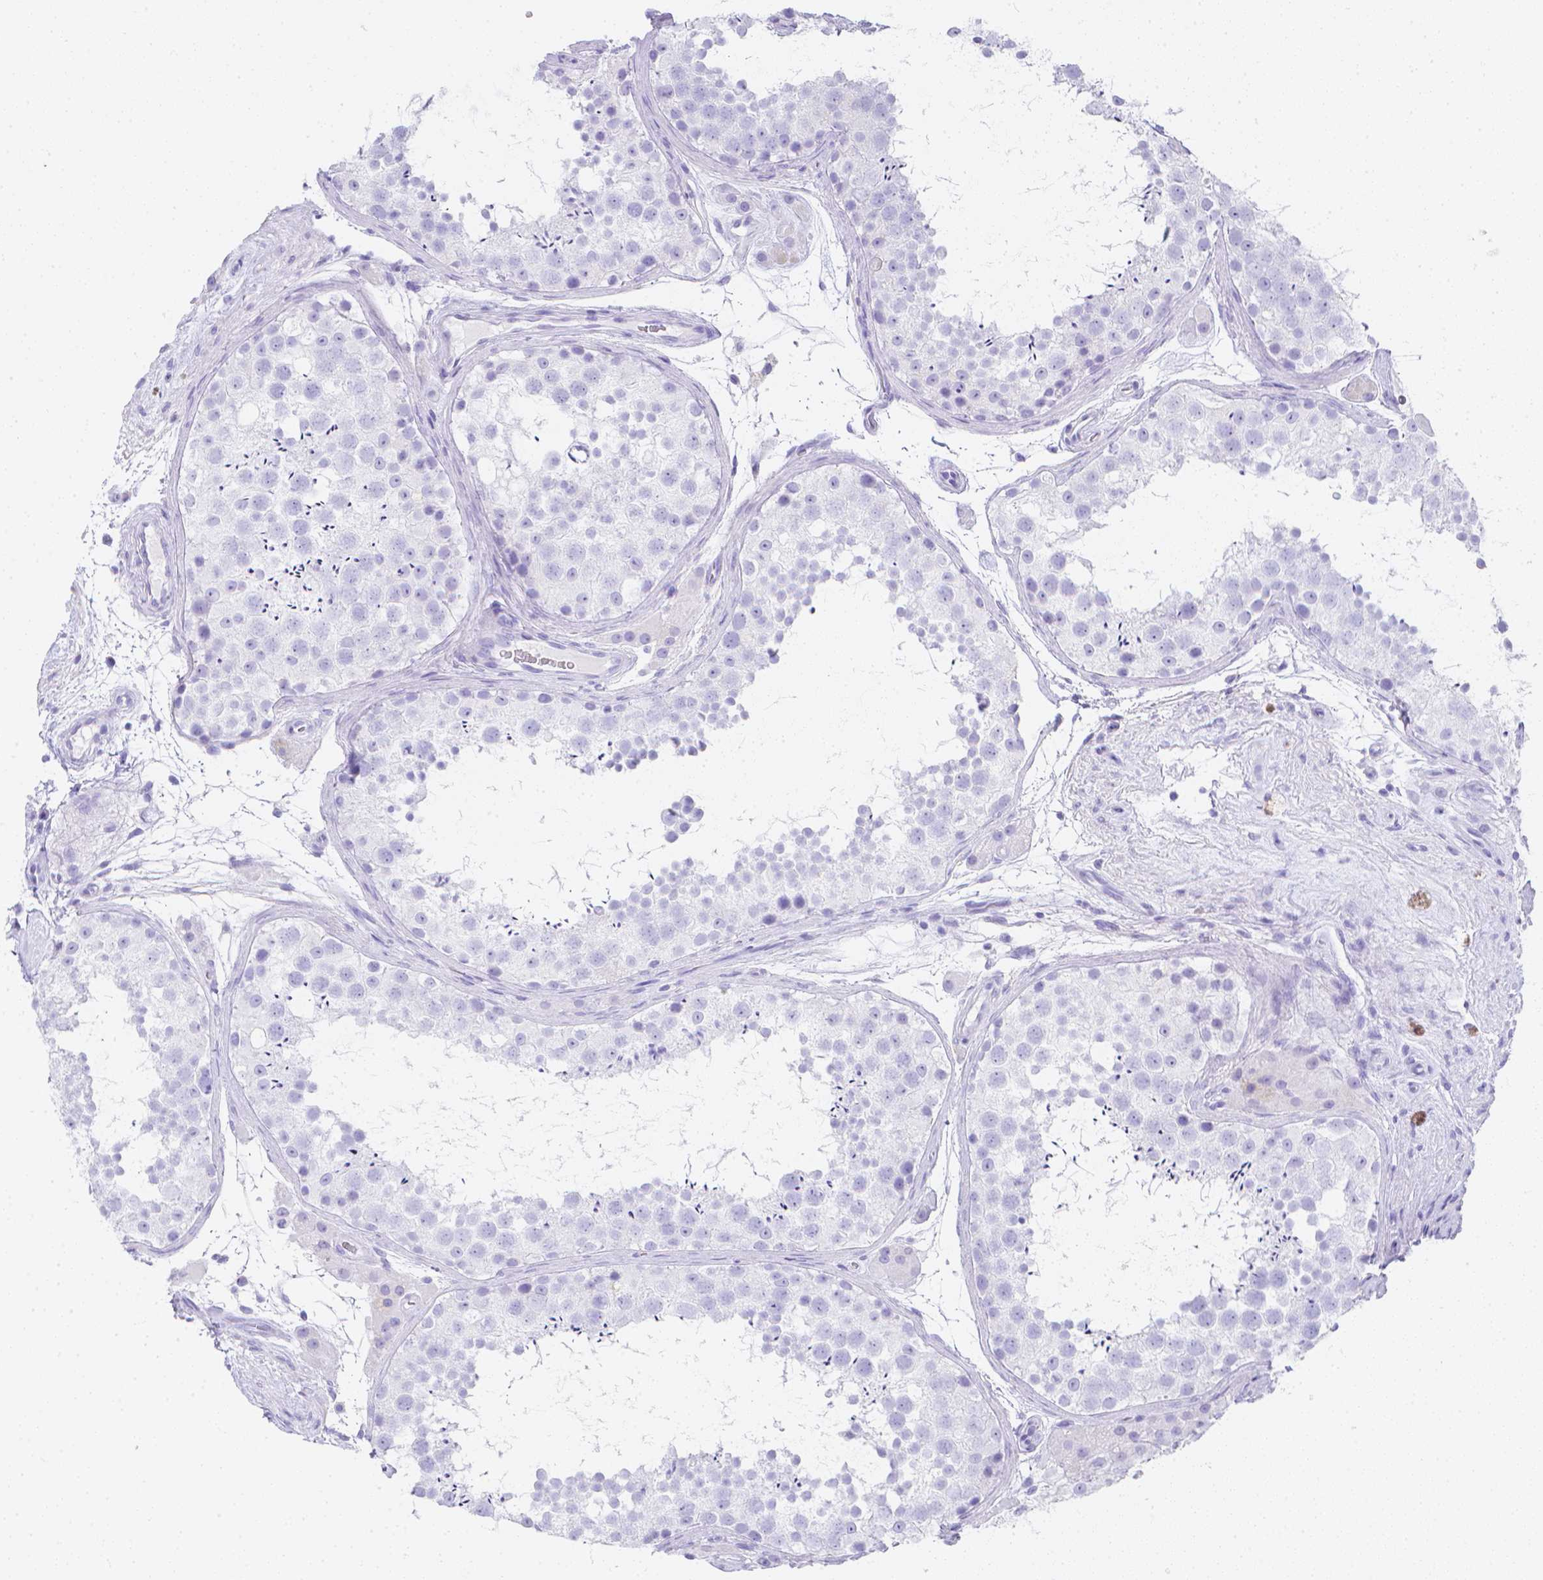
{"staining": {"intensity": "negative", "quantity": "none", "location": "none"}, "tissue": "testis", "cell_type": "Cells in seminiferous ducts", "image_type": "normal", "snomed": [{"axis": "morphology", "description": "Normal tissue, NOS"}, {"axis": "topography", "description": "Testis"}], "caption": "Immunohistochemistry (IHC) photomicrograph of normal human testis stained for a protein (brown), which displays no staining in cells in seminiferous ducts.", "gene": "LGALS4", "patient": {"sex": "male", "age": 41}}